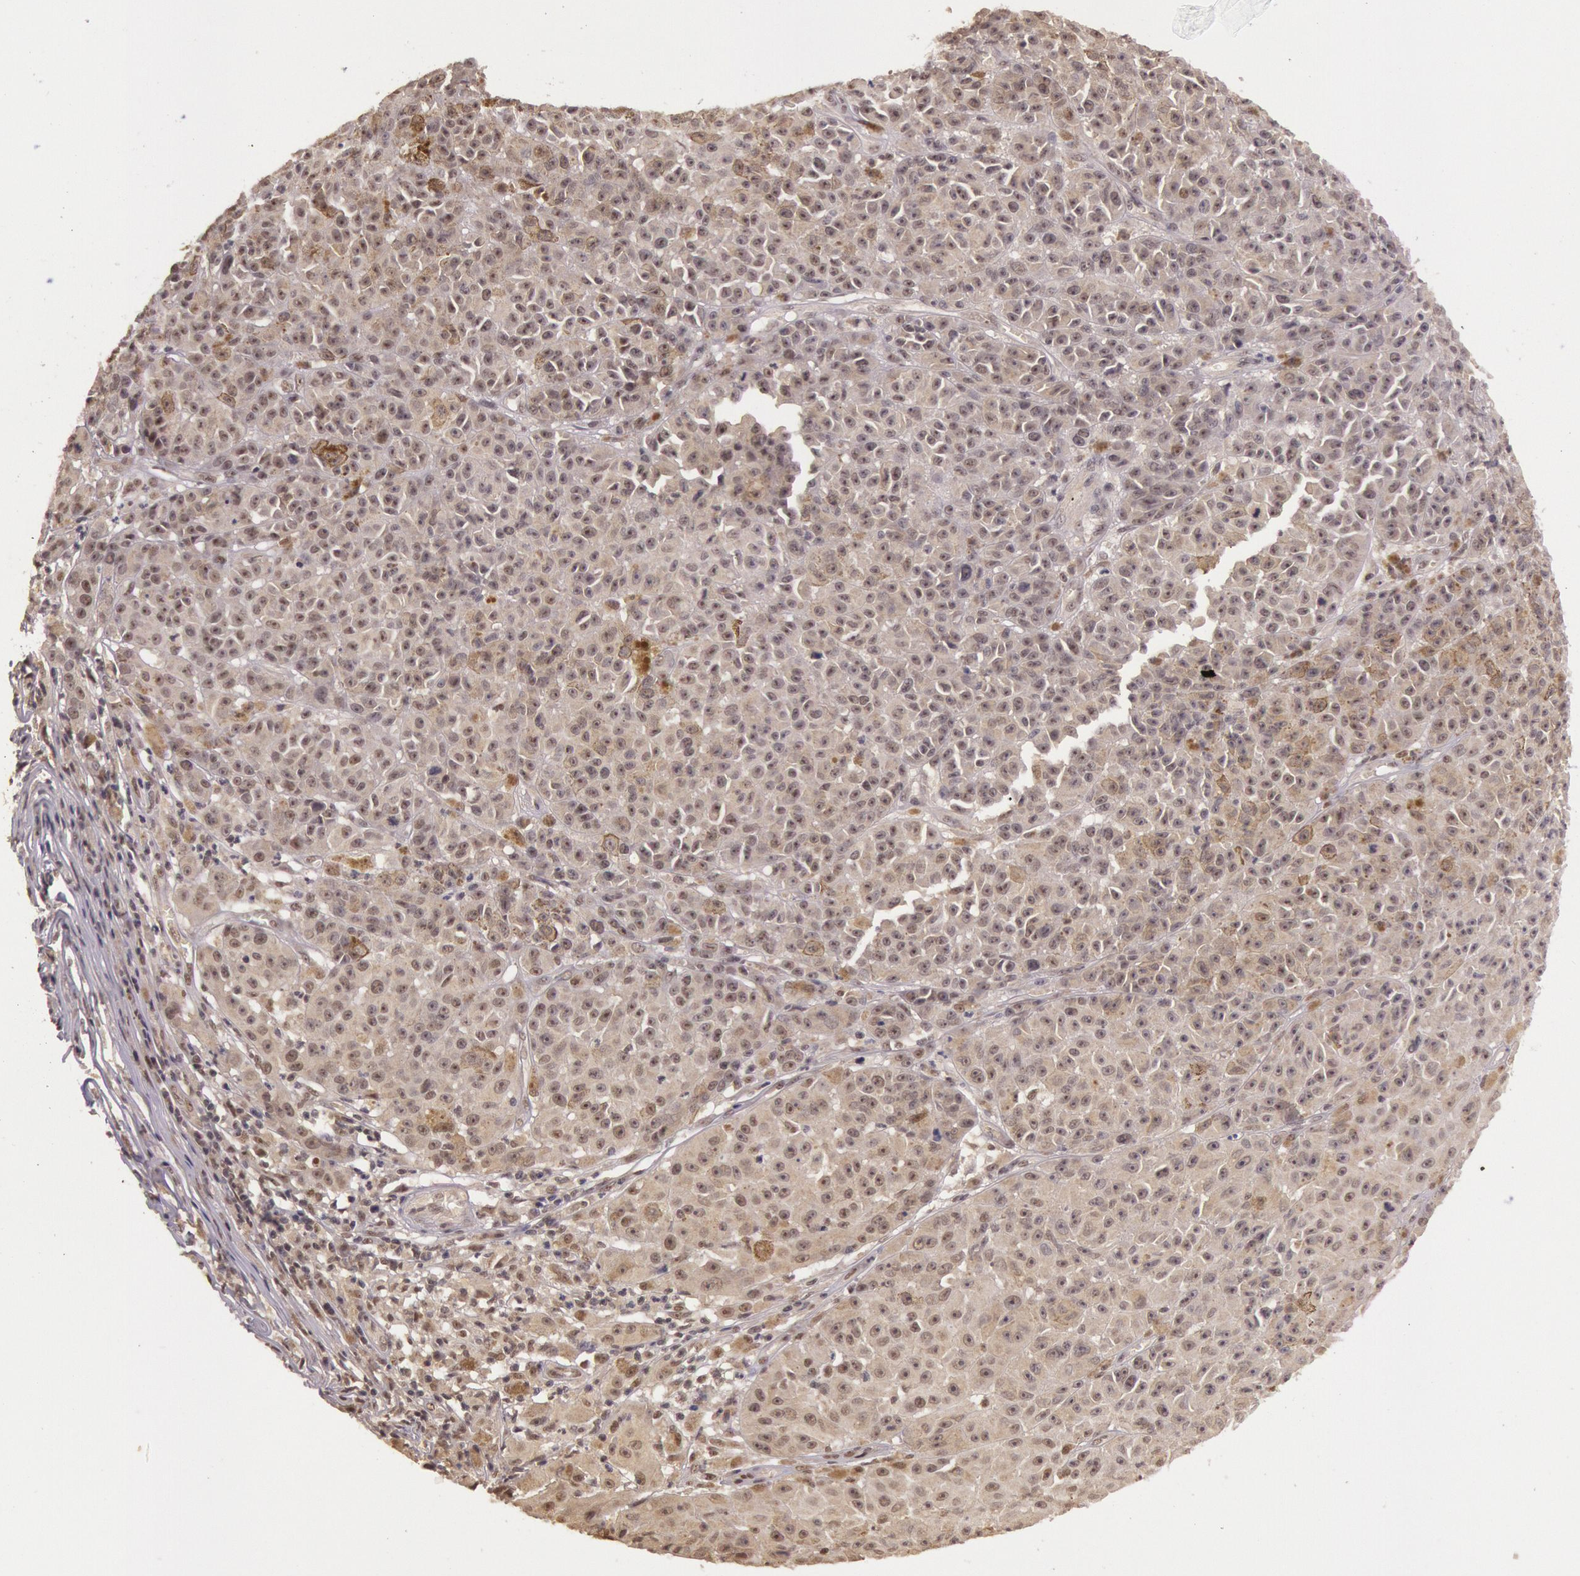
{"staining": {"intensity": "moderate", "quantity": ">75%", "location": "cytoplasmic/membranous"}, "tissue": "melanoma", "cell_type": "Tumor cells", "image_type": "cancer", "snomed": [{"axis": "morphology", "description": "Malignant melanoma, NOS"}, {"axis": "topography", "description": "Skin"}], "caption": "Brown immunohistochemical staining in malignant melanoma exhibits moderate cytoplasmic/membranous positivity in approximately >75% of tumor cells. The staining was performed using DAB (3,3'-diaminobenzidine) to visualize the protein expression in brown, while the nuclei were stained in blue with hematoxylin (Magnification: 20x).", "gene": "RTL10", "patient": {"sex": "male", "age": 64}}